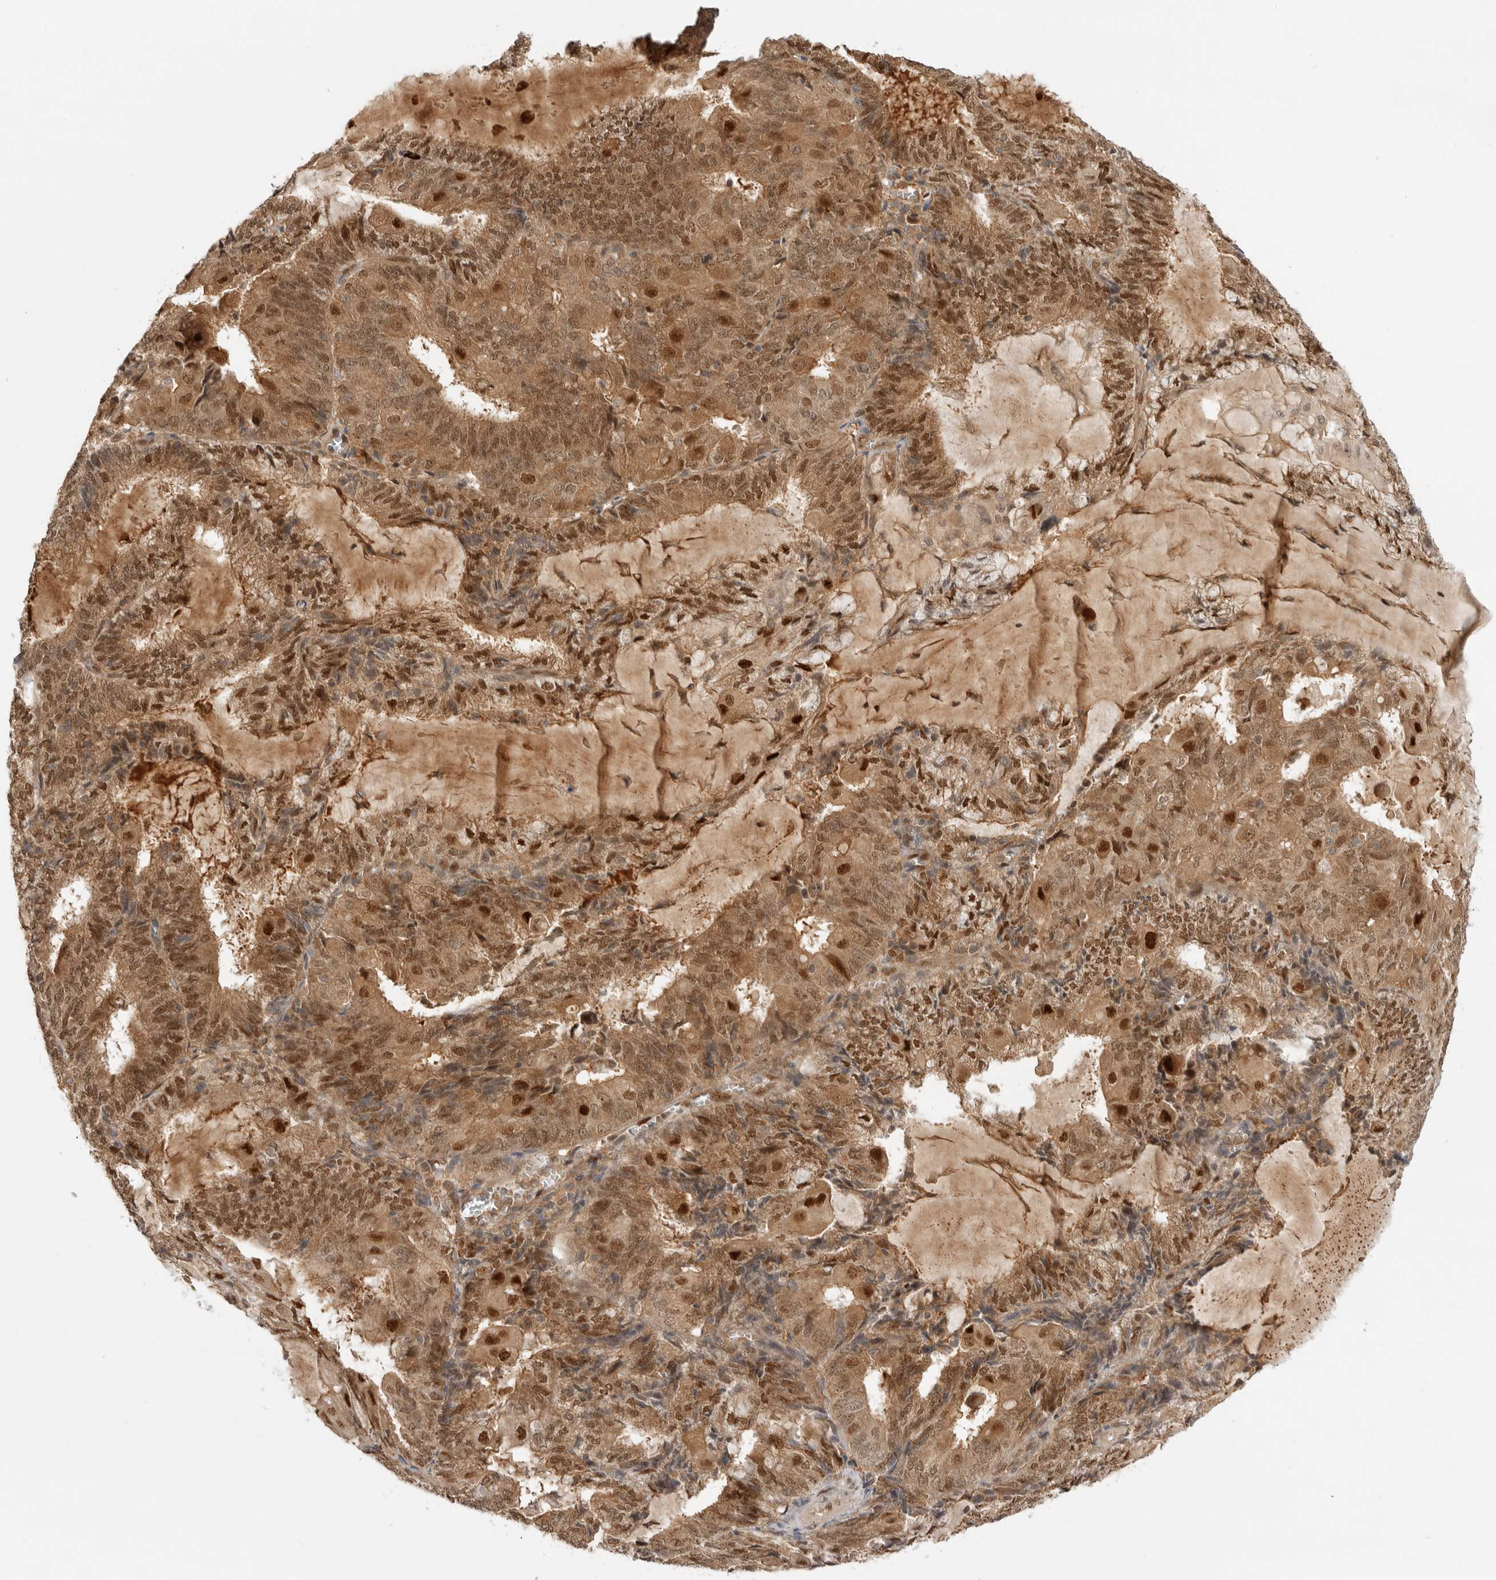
{"staining": {"intensity": "strong", "quantity": ">75%", "location": "cytoplasmic/membranous,nuclear"}, "tissue": "endometrial cancer", "cell_type": "Tumor cells", "image_type": "cancer", "snomed": [{"axis": "morphology", "description": "Adenocarcinoma, NOS"}, {"axis": "topography", "description": "Endometrium"}], "caption": "Protein positivity by immunohistochemistry (IHC) exhibits strong cytoplasmic/membranous and nuclear expression in about >75% of tumor cells in adenocarcinoma (endometrial).", "gene": "DCAF8", "patient": {"sex": "female", "age": 81}}